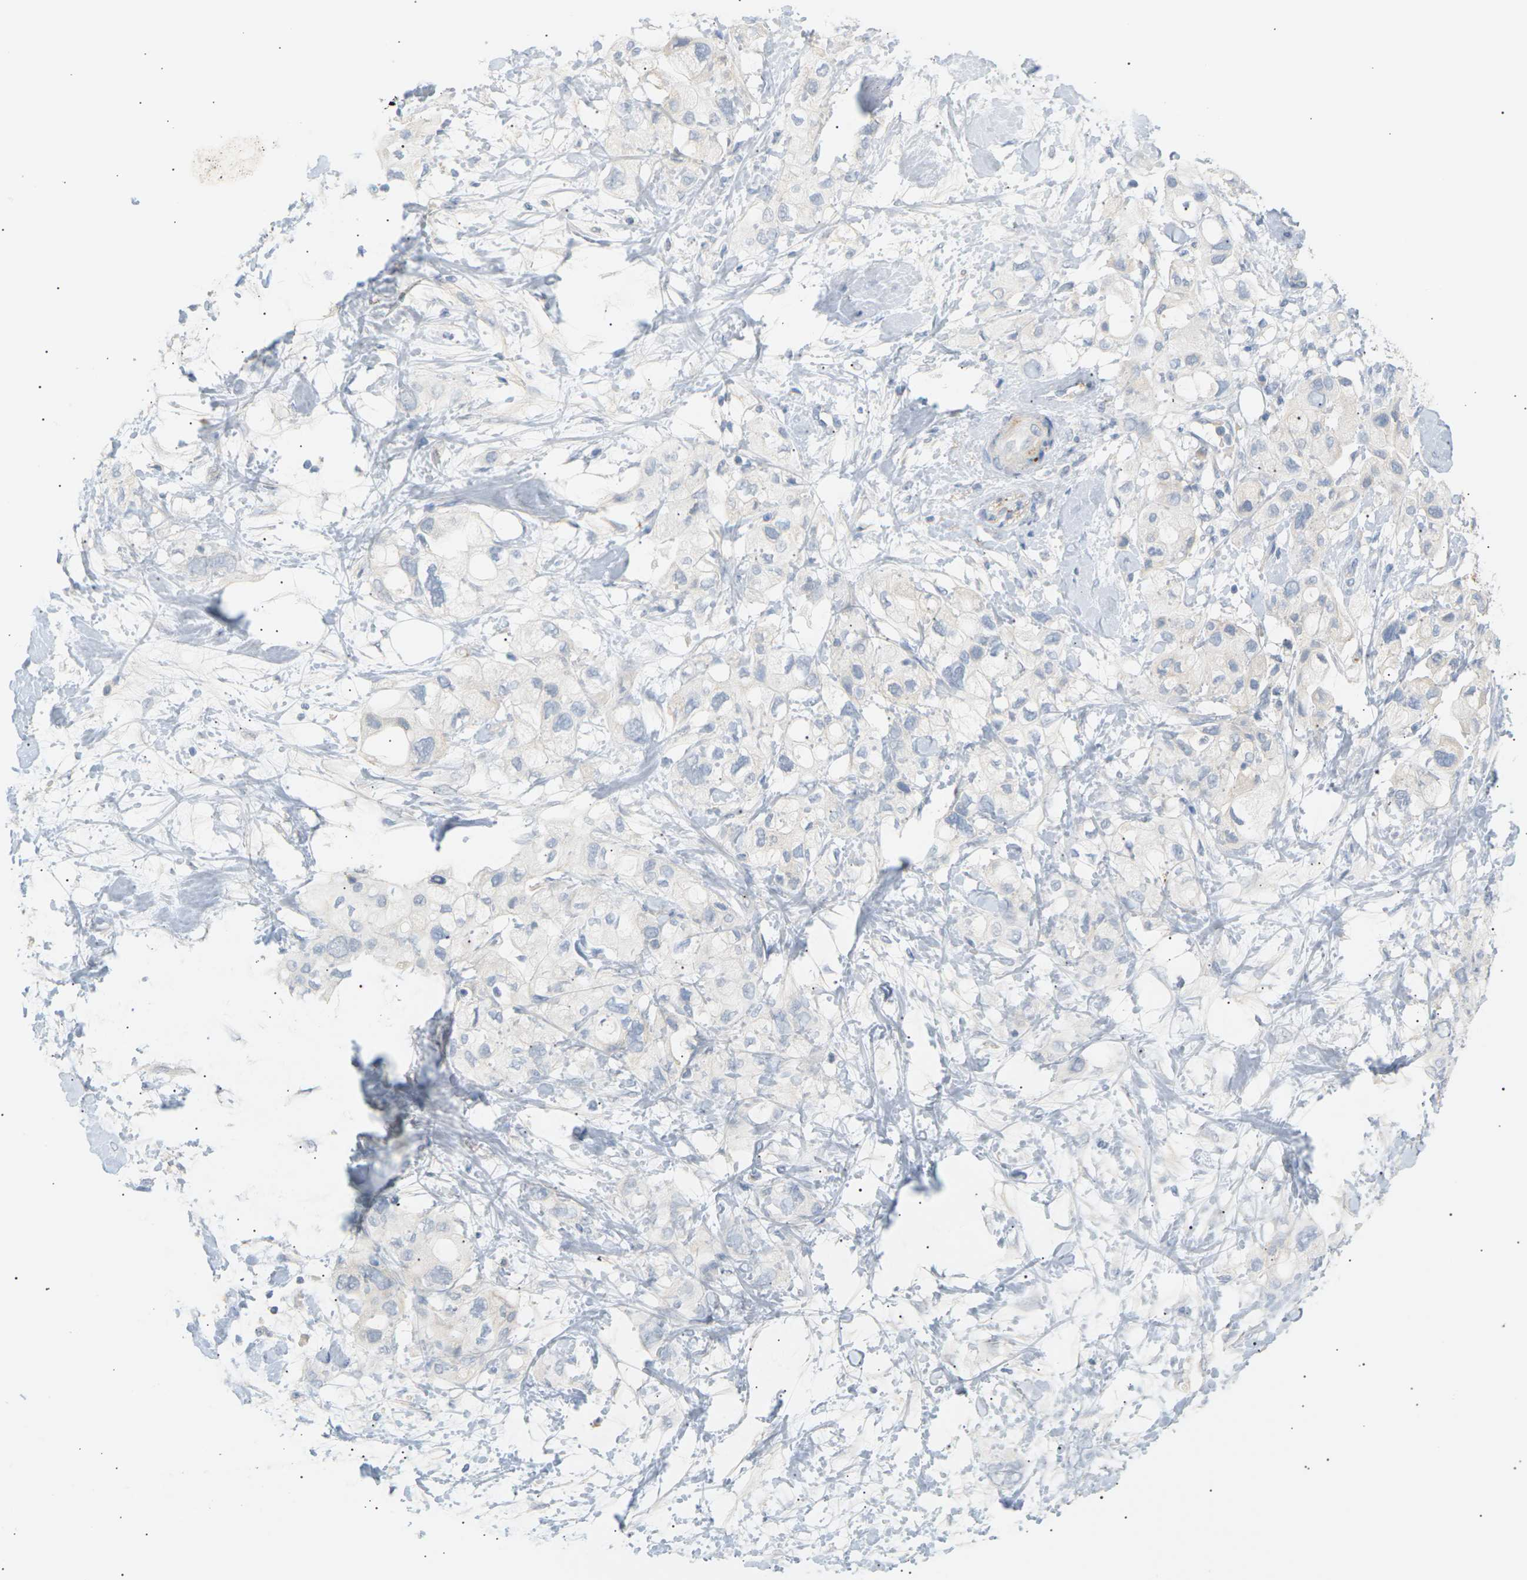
{"staining": {"intensity": "negative", "quantity": "none", "location": "none"}, "tissue": "pancreatic cancer", "cell_type": "Tumor cells", "image_type": "cancer", "snomed": [{"axis": "morphology", "description": "Adenocarcinoma, NOS"}, {"axis": "topography", "description": "Pancreas"}], "caption": "An immunohistochemistry (IHC) photomicrograph of pancreatic cancer (adenocarcinoma) is shown. There is no staining in tumor cells of pancreatic cancer (adenocarcinoma).", "gene": "CLU", "patient": {"sex": "female", "age": 56}}